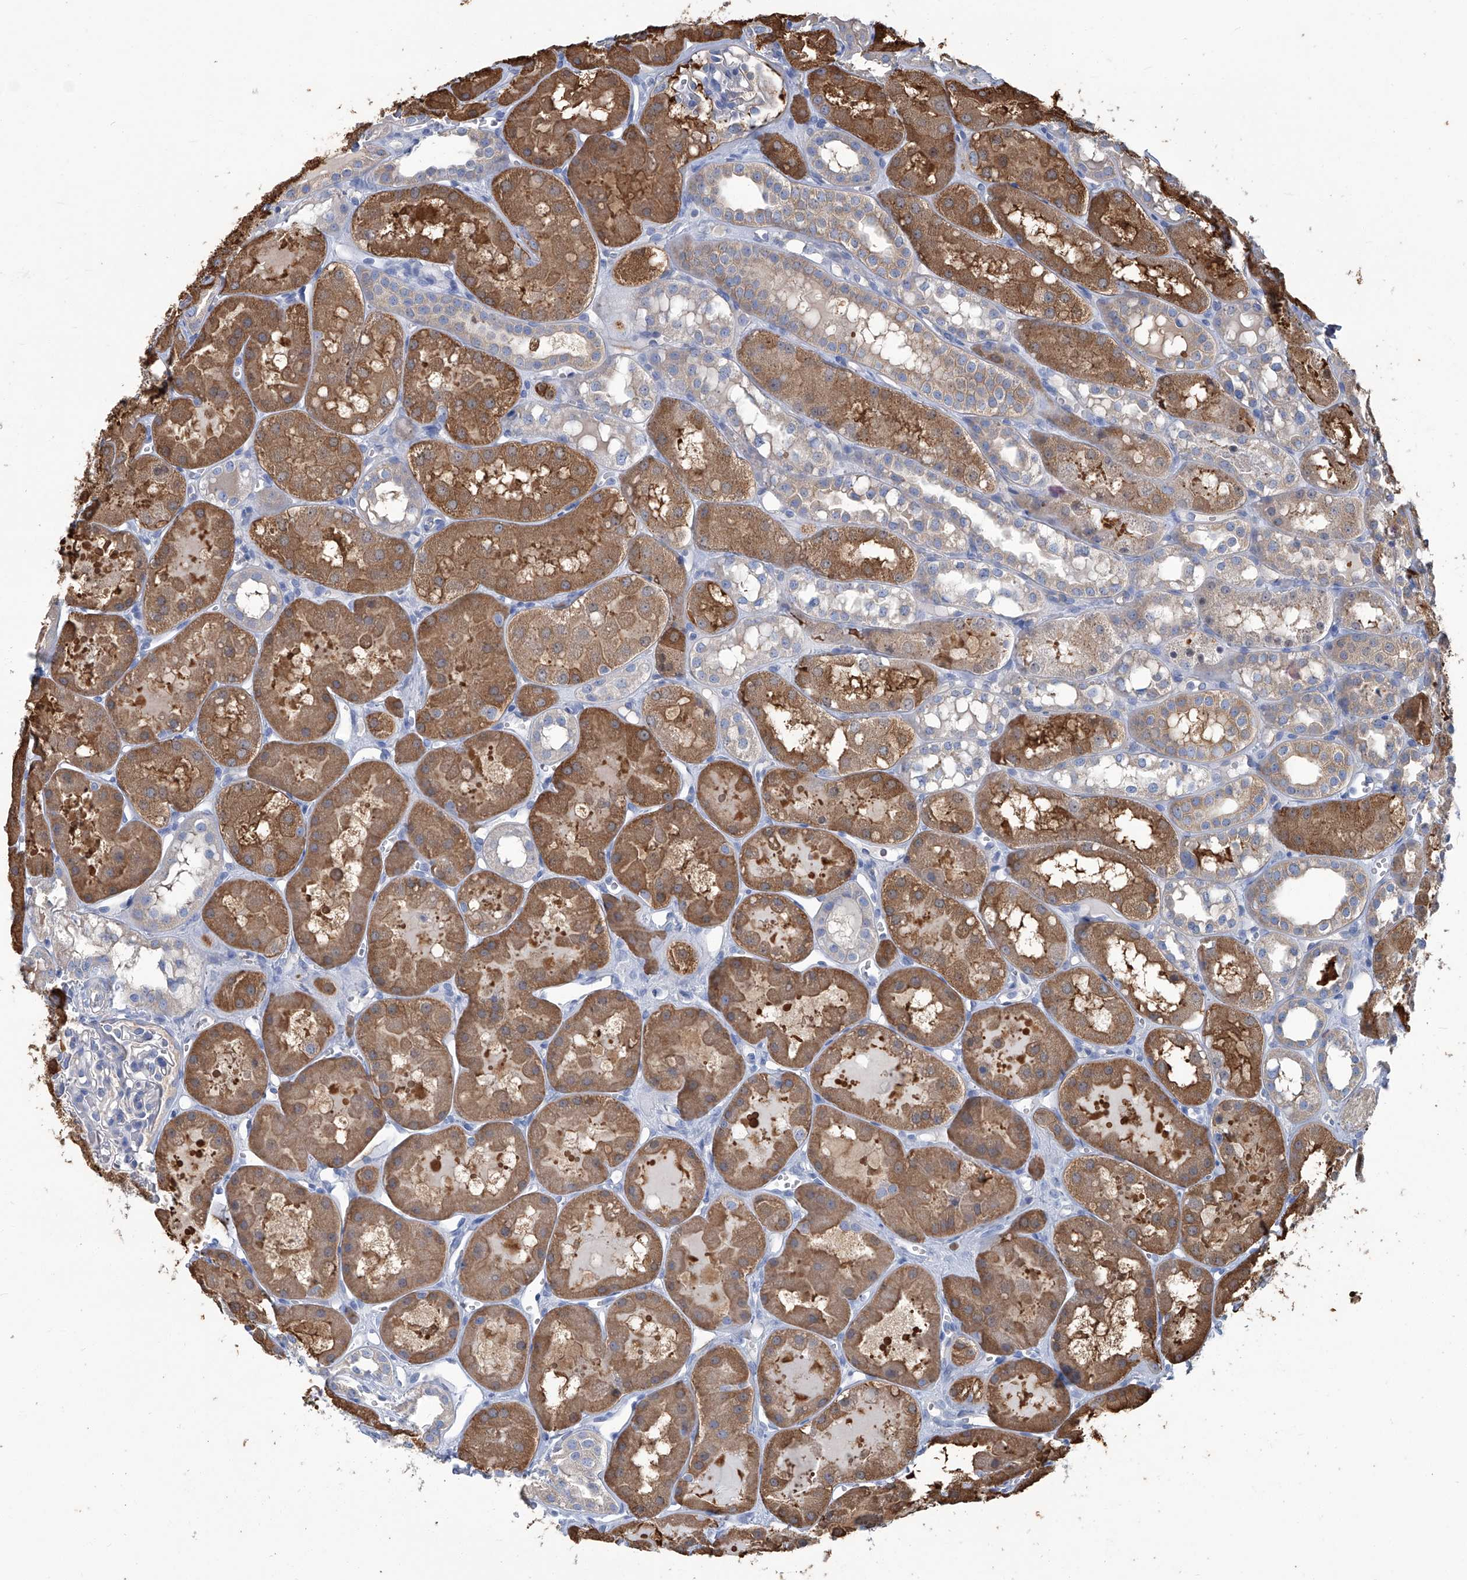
{"staining": {"intensity": "negative", "quantity": "none", "location": "none"}, "tissue": "kidney", "cell_type": "Cells in glomeruli", "image_type": "normal", "snomed": [{"axis": "morphology", "description": "Normal tissue, NOS"}, {"axis": "topography", "description": "Kidney"}], "caption": "Cells in glomeruli are negative for brown protein staining in unremarkable kidney. (DAB (3,3'-diaminobenzidine) immunohistochemistry (IHC) visualized using brightfield microscopy, high magnification).", "gene": "PFKL", "patient": {"sex": "male", "age": 16}}